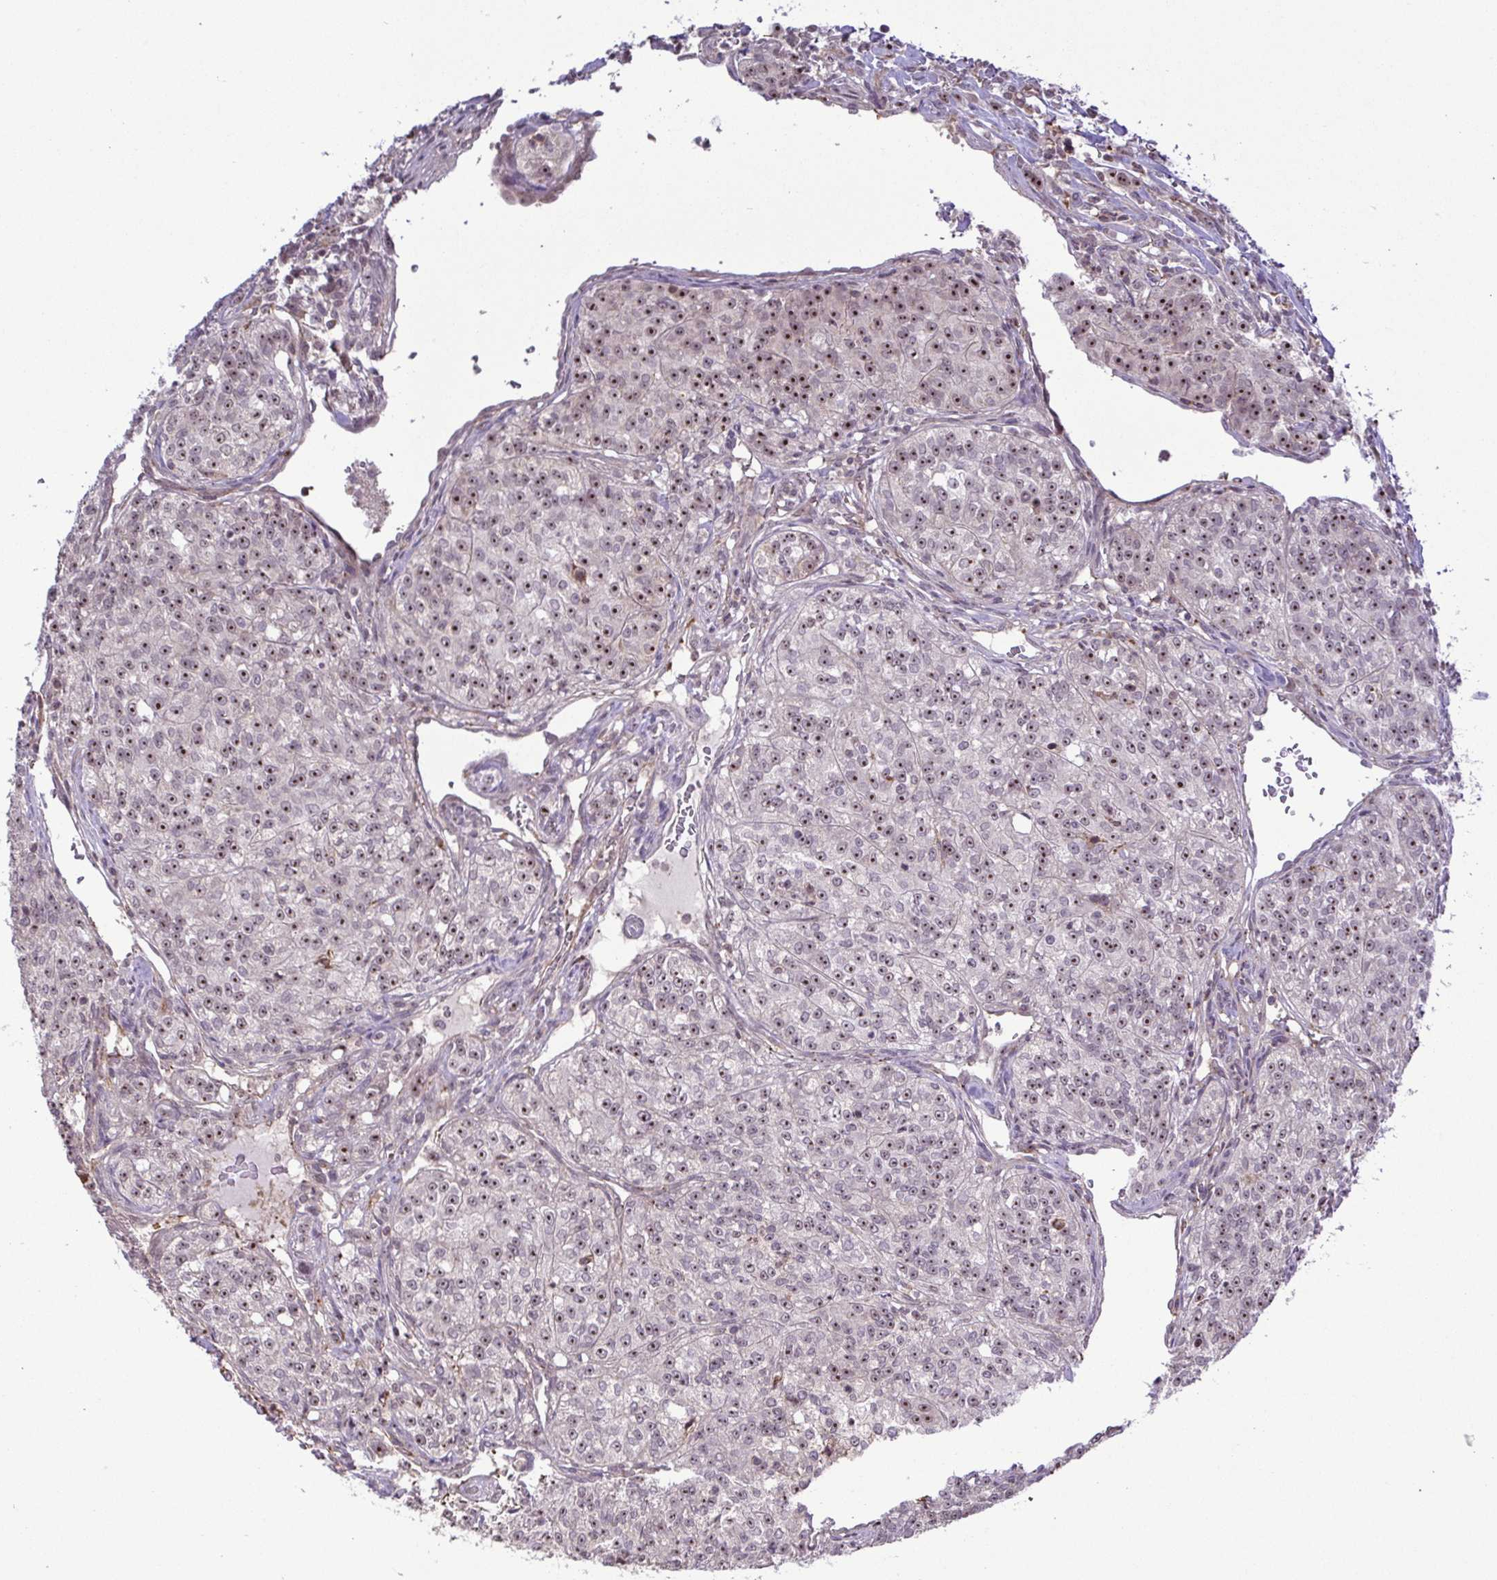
{"staining": {"intensity": "moderate", "quantity": "25%-75%", "location": "nuclear"}, "tissue": "renal cancer", "cell_type": "Tumor cells", "image_type": "cancer", "snomed": [{"axis": "morphology", "description": "Adenocarcinoma, NOS"}, {"axis": "topography", "description": "Kidney"}], "caption": "Protein staining of adenocarcinoma (renal) tissue reveals moderate nuclear expression in approximately 25%-75% of tumor cells. Using DAB (brown) and hematoxylin (blue) stains, captured at high magnification using brightfield microscopy.", "gene": "RSL24D1", "patient": {"sex": "female", "age": 63}}